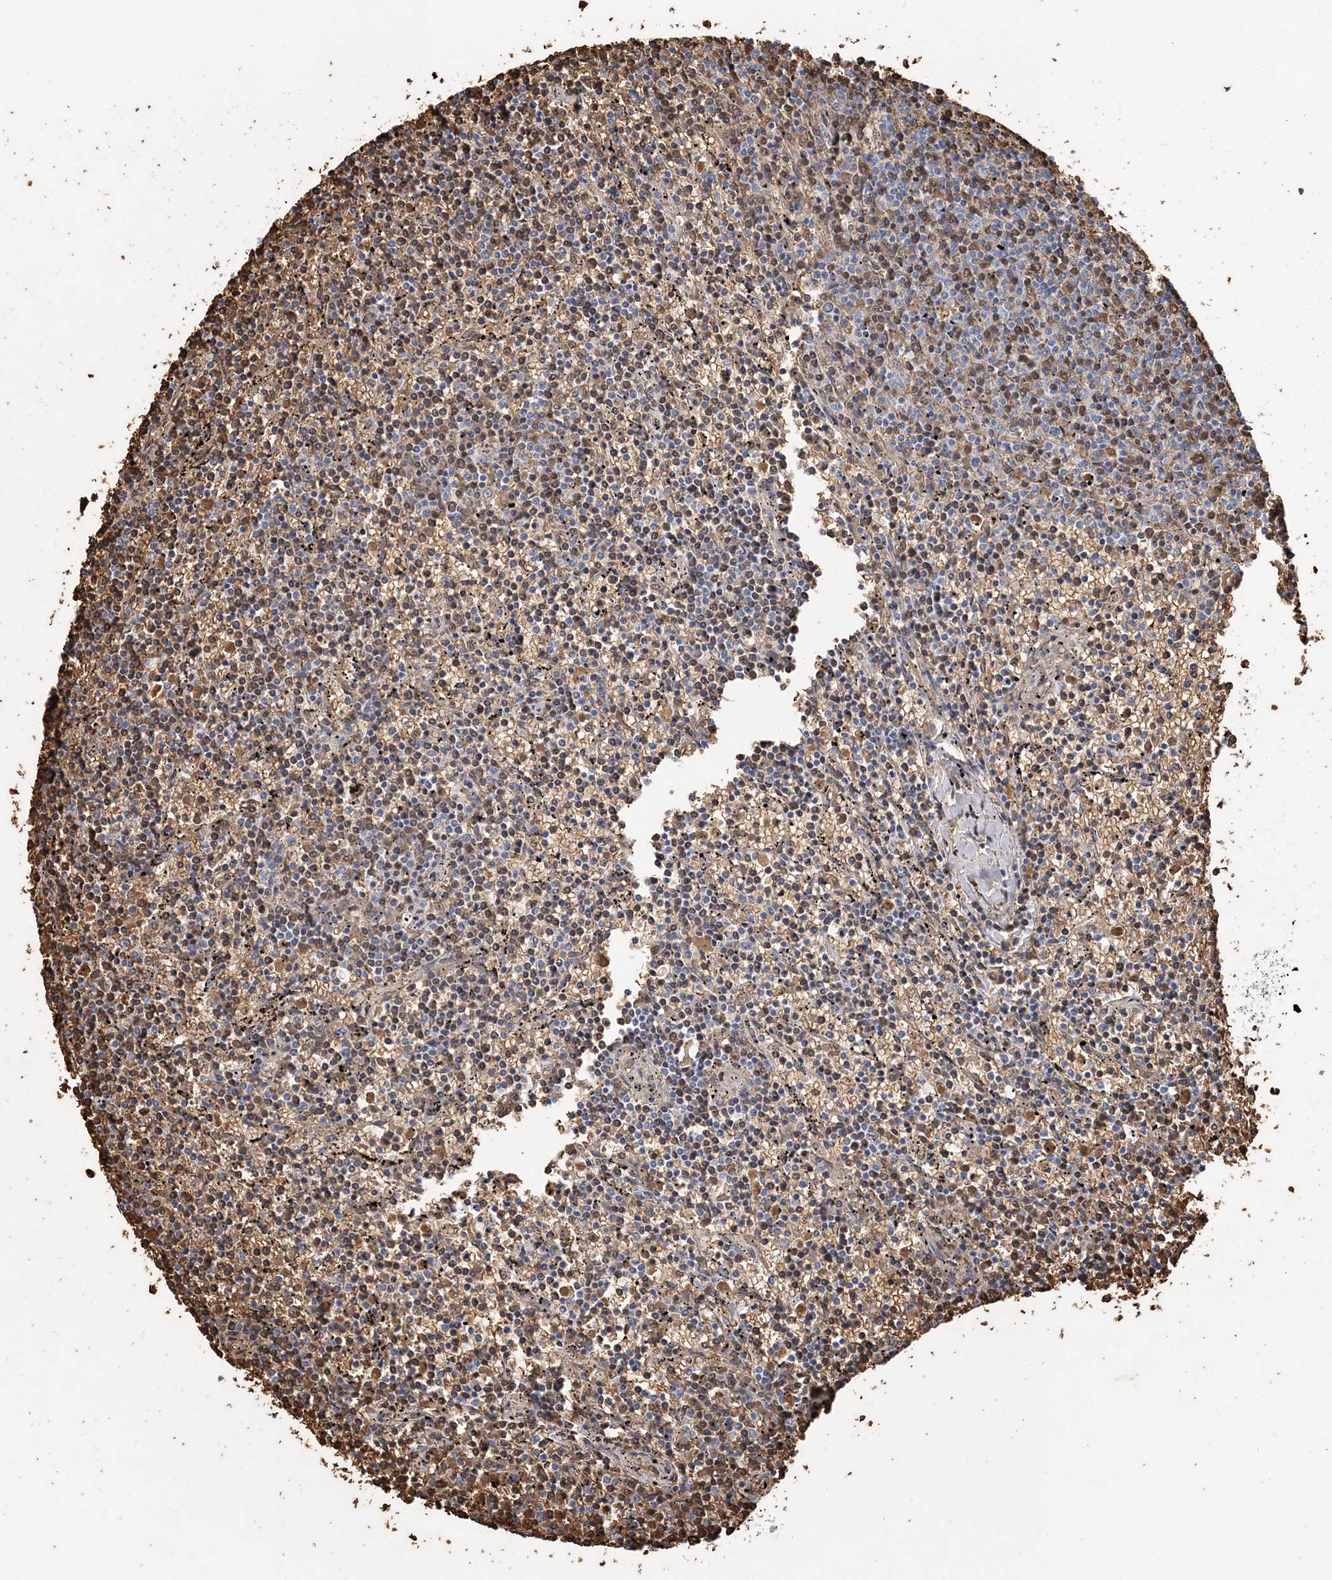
{"staining": {"intensity": "negative", "quantity": "none", "location": "none"}, "tissue": "lymphoma", "cell_type": "Tumor cells", "image_type": "cancer", "snomed": [{"axis": "morphology", "description": "Malignant lymphoma, non-Hodgkin's type, Low grade"}, {"axis": "topography", "description": "Spleen"}], "caption": "A photomicrograph of low-grade malignant lymphoma, non-Hodgkin's type stained for a protein demonstrates no brown staining in tumor cells.", "gene": "HBD", "patient": {"sex": "female", "age": 50}}